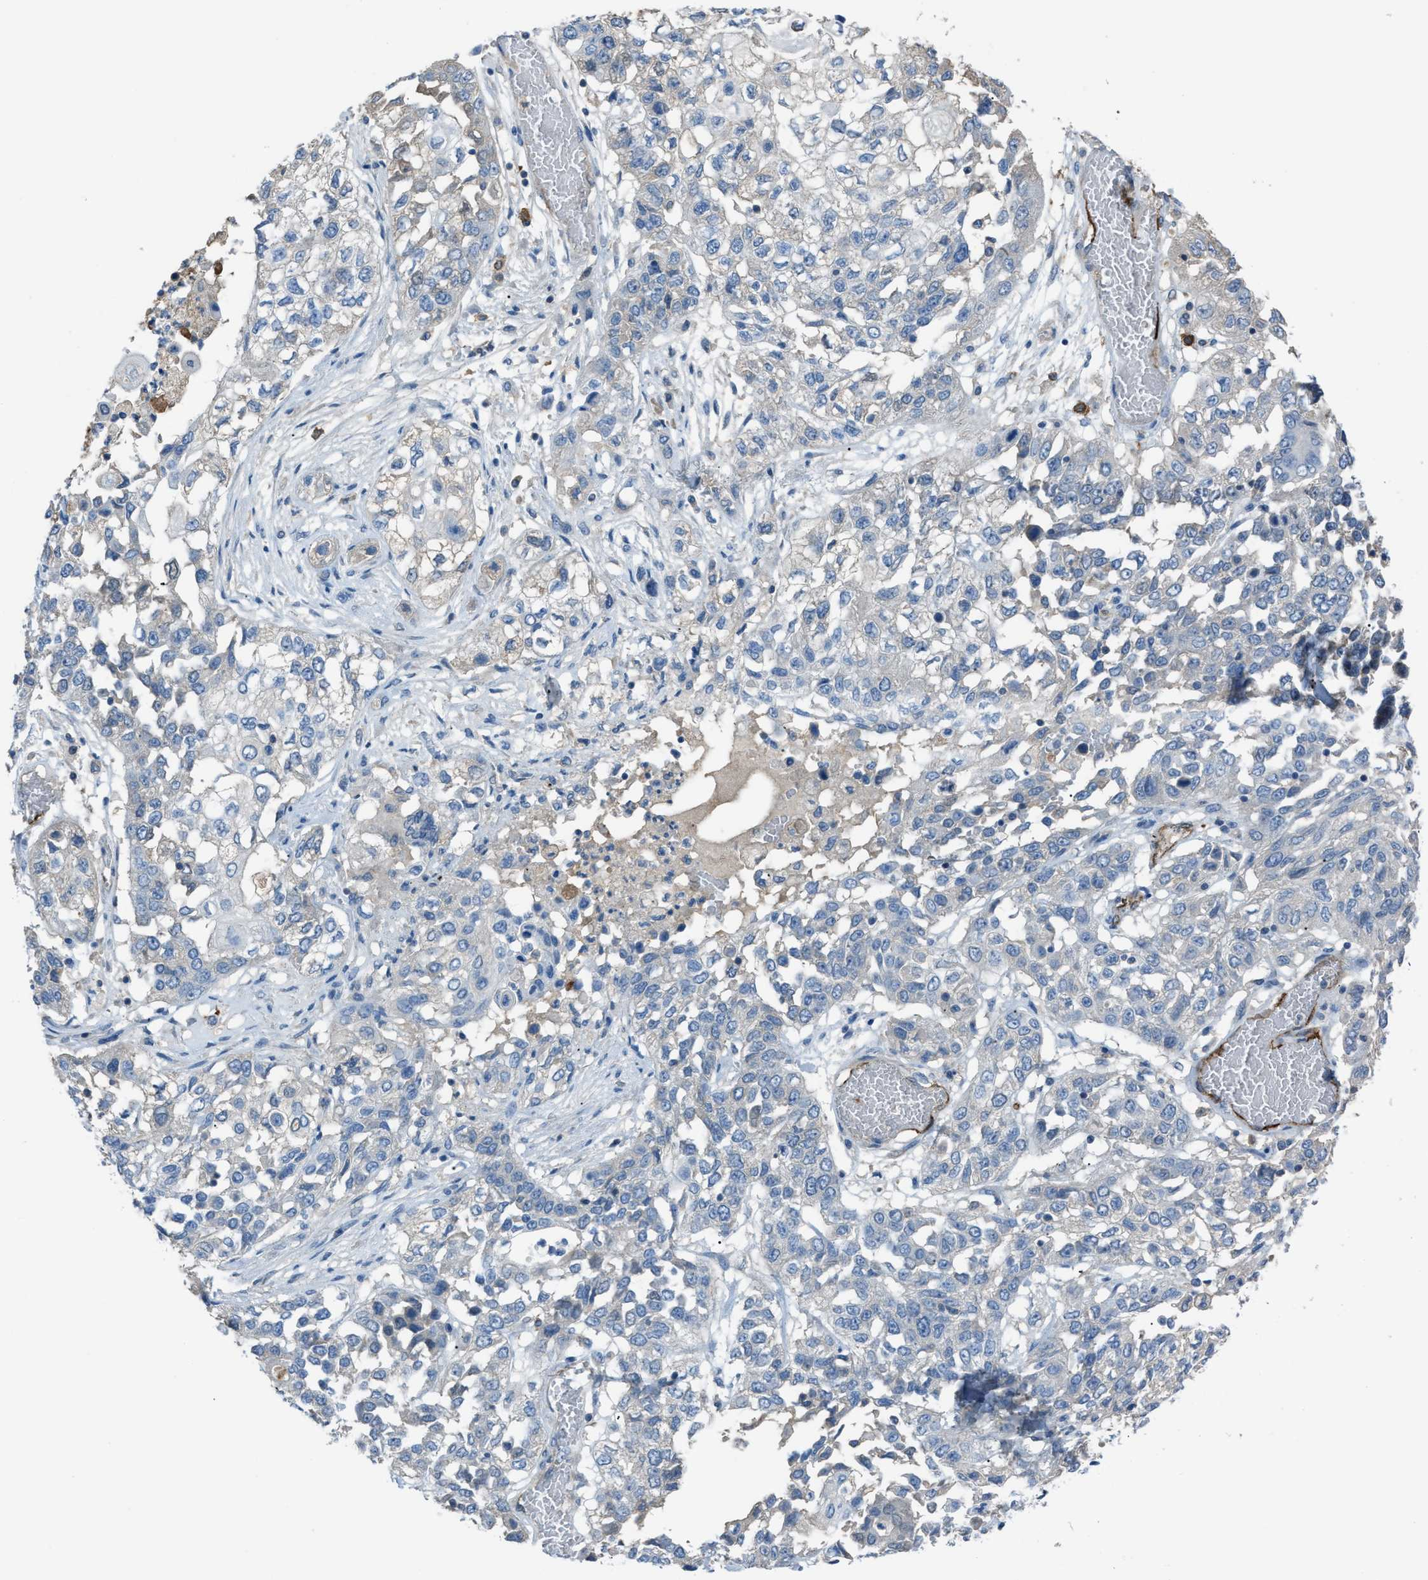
{"staining": {"intensity": "negative", "quantity": "none", "location": "none"}, "tissue": "lung cancer", "cell_type": "Tumor cells", "image_type": "cancer", "snomed": [{"axis": "morphology", "description": "Squamous cell carcinoma, NOS"}, {"axis": "topography", "description": "Lung"}], "caption": "Human lung cancer stained for a protein using immunohistochemistry (IHC) displays no positivity in tumor cells.", "gene": "SLC22A15", "patient": {"sex": "male", "age": 71}}